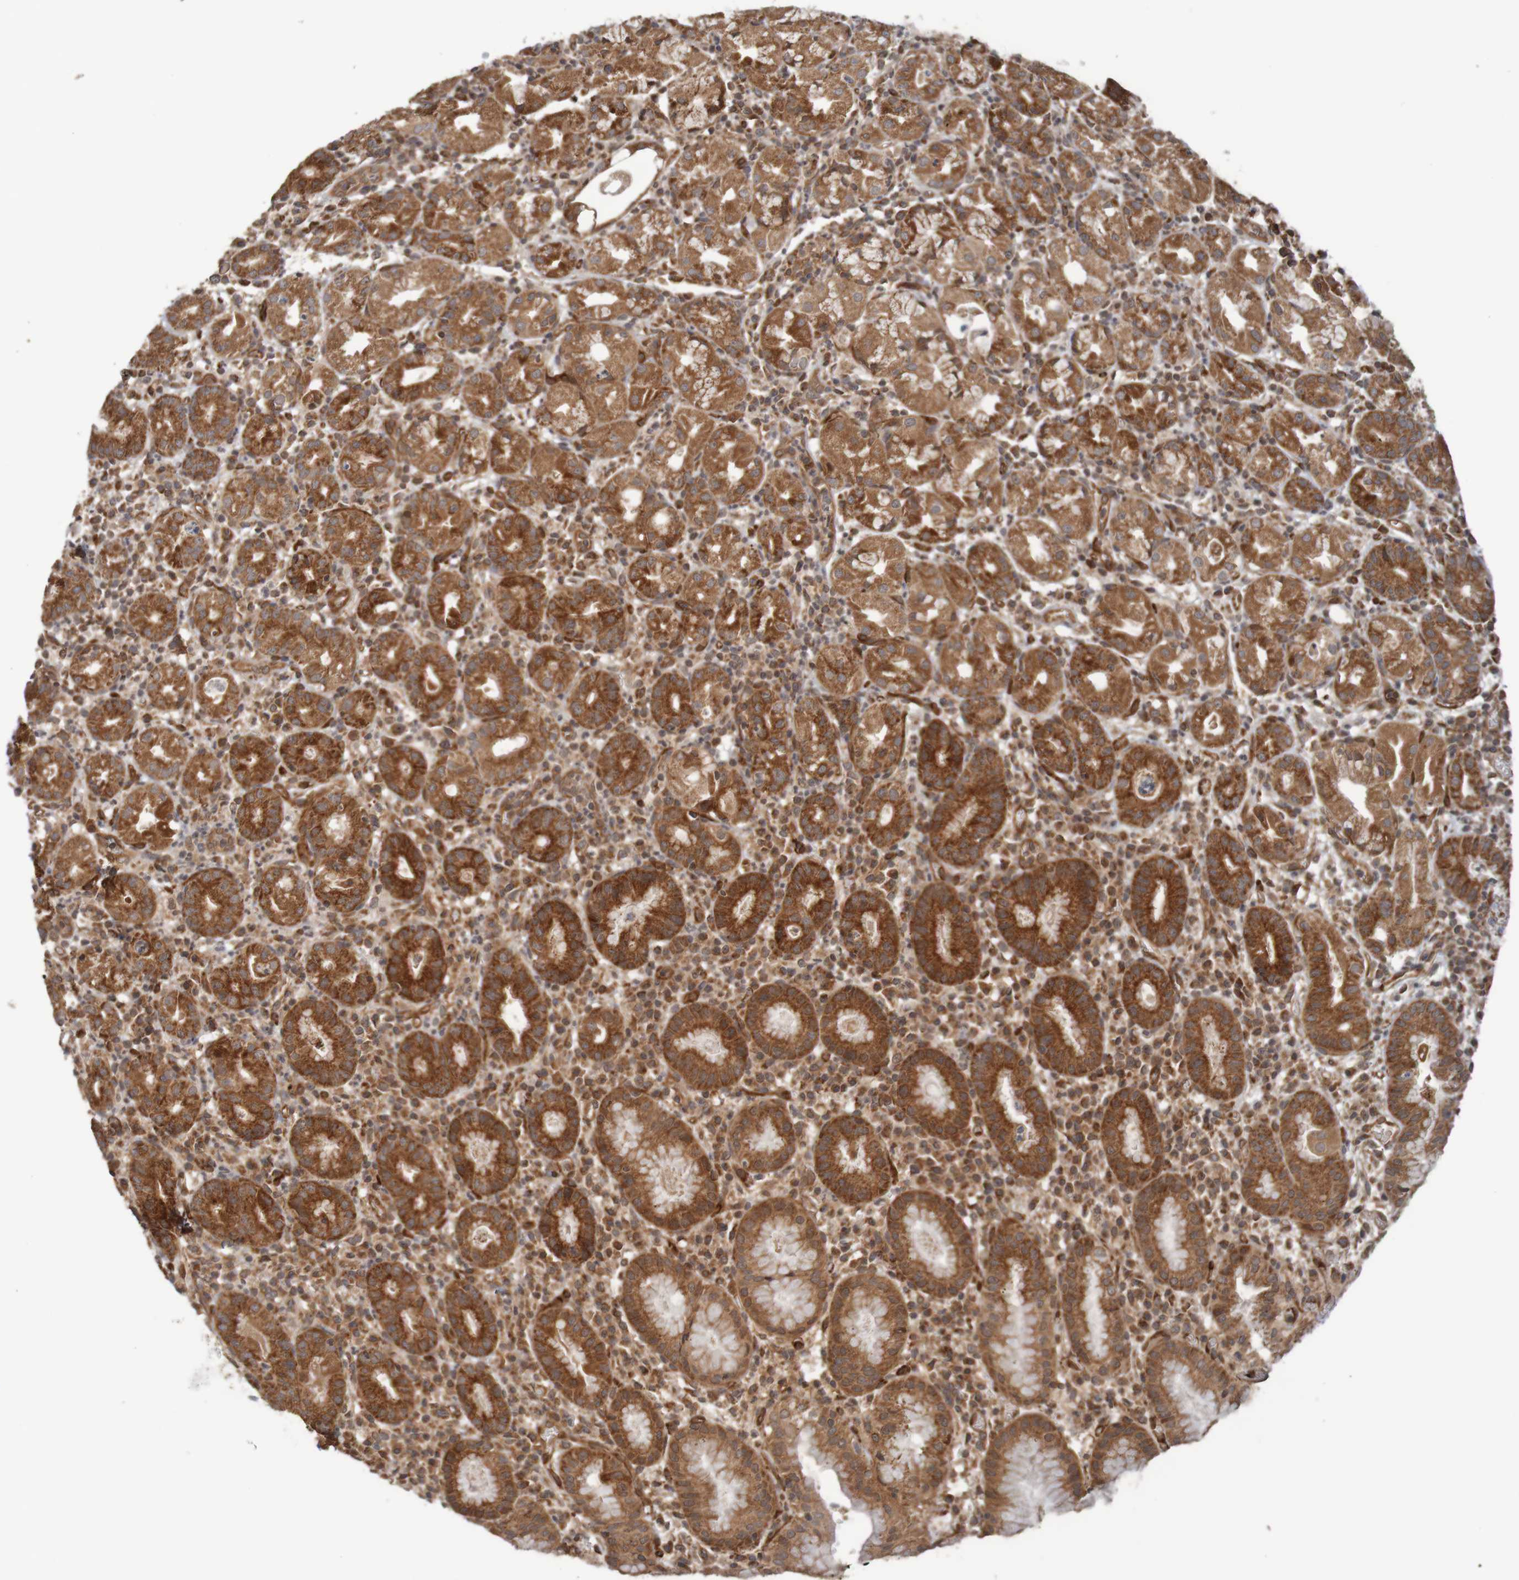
{"staining": {"intensity": "strong", "quantity": ">75%", "location": "cytoplasmic/membranous"}, "tissue": "stomach", "cell_type": "Glandular cells", "image_type": "normal", "snomed": [{"axis": "morphology", "description": "Normal tissue, NOS"}, {"axis": "topography", "description": "Stomach"}, {"axis": "topography", "description": "Stomach, lower"}], "caption": "Immunohistochemical staining of normal human stomach exhibits strong cytoplasmic/membranous protein positivity in approximately >75% of glandular cells. The staining was performed using DAB, with brown indicating positive protein expression. Nuclei are stained blue with hematoxylin.", "gene": "MRPL52", "patient": {"sex": "female", "age": 75}}